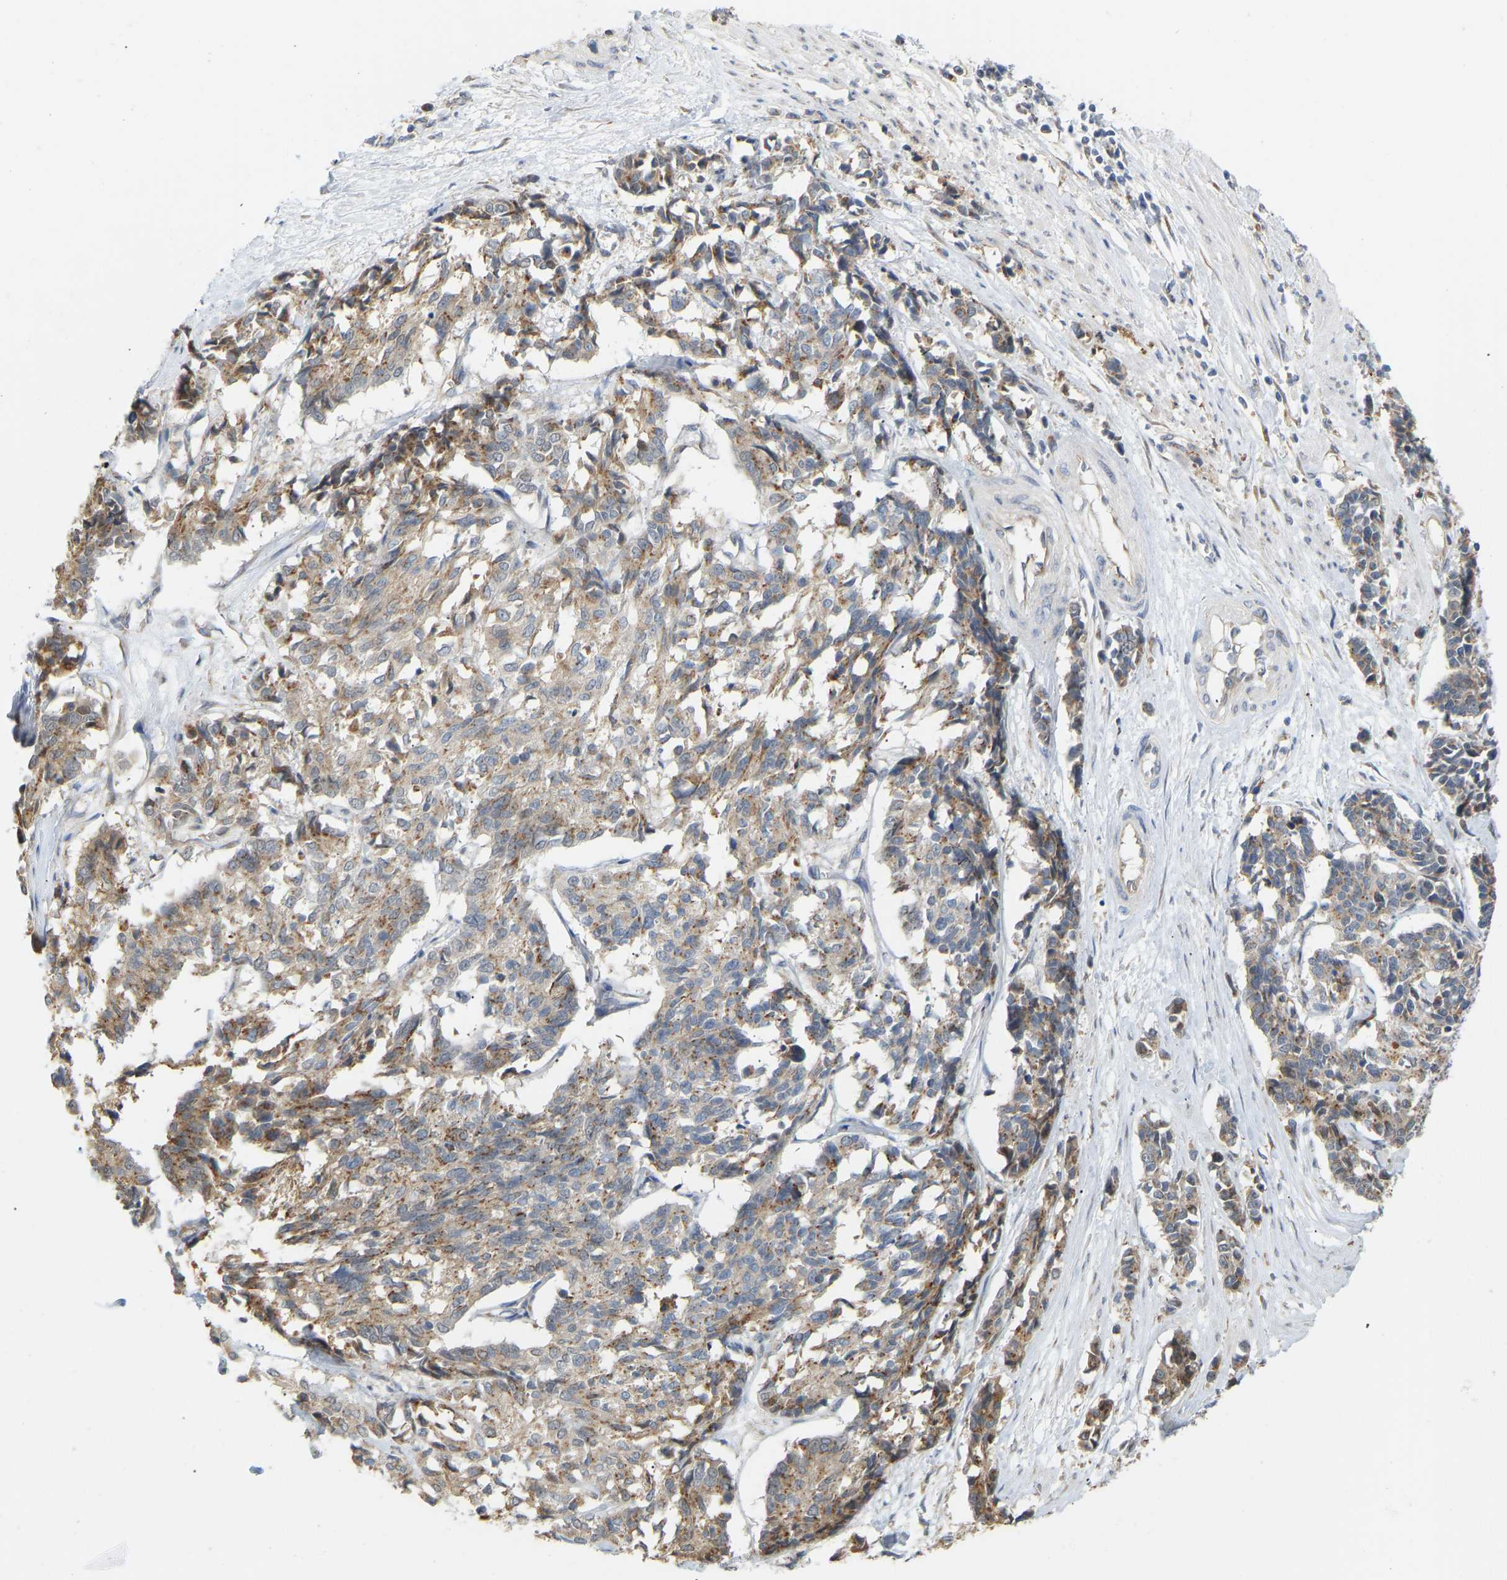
{"staining": {"intensity": "weak", "quantity": ">75%", "location": "cytoplasmic/membranous"}, "tissue": "cervical cancer", "cell_type": "Tumor cells", "image_type": "cancer", "snomed": [{"axis": "morphology", "description": "Squamous cell carcinoma, NOS"}, {"axis": "topography", "description": "Cervix"}], "caption": "DAB (3,3'-diaminobenzidine) immunohistochemical staining of cervical squamous cell carcinoma shows weak cytoplasmic/membranous protein expression in approximately >75% of tumor cells.", "gene": "BEND3", "patient": {"sex": "female", "age": 35}}